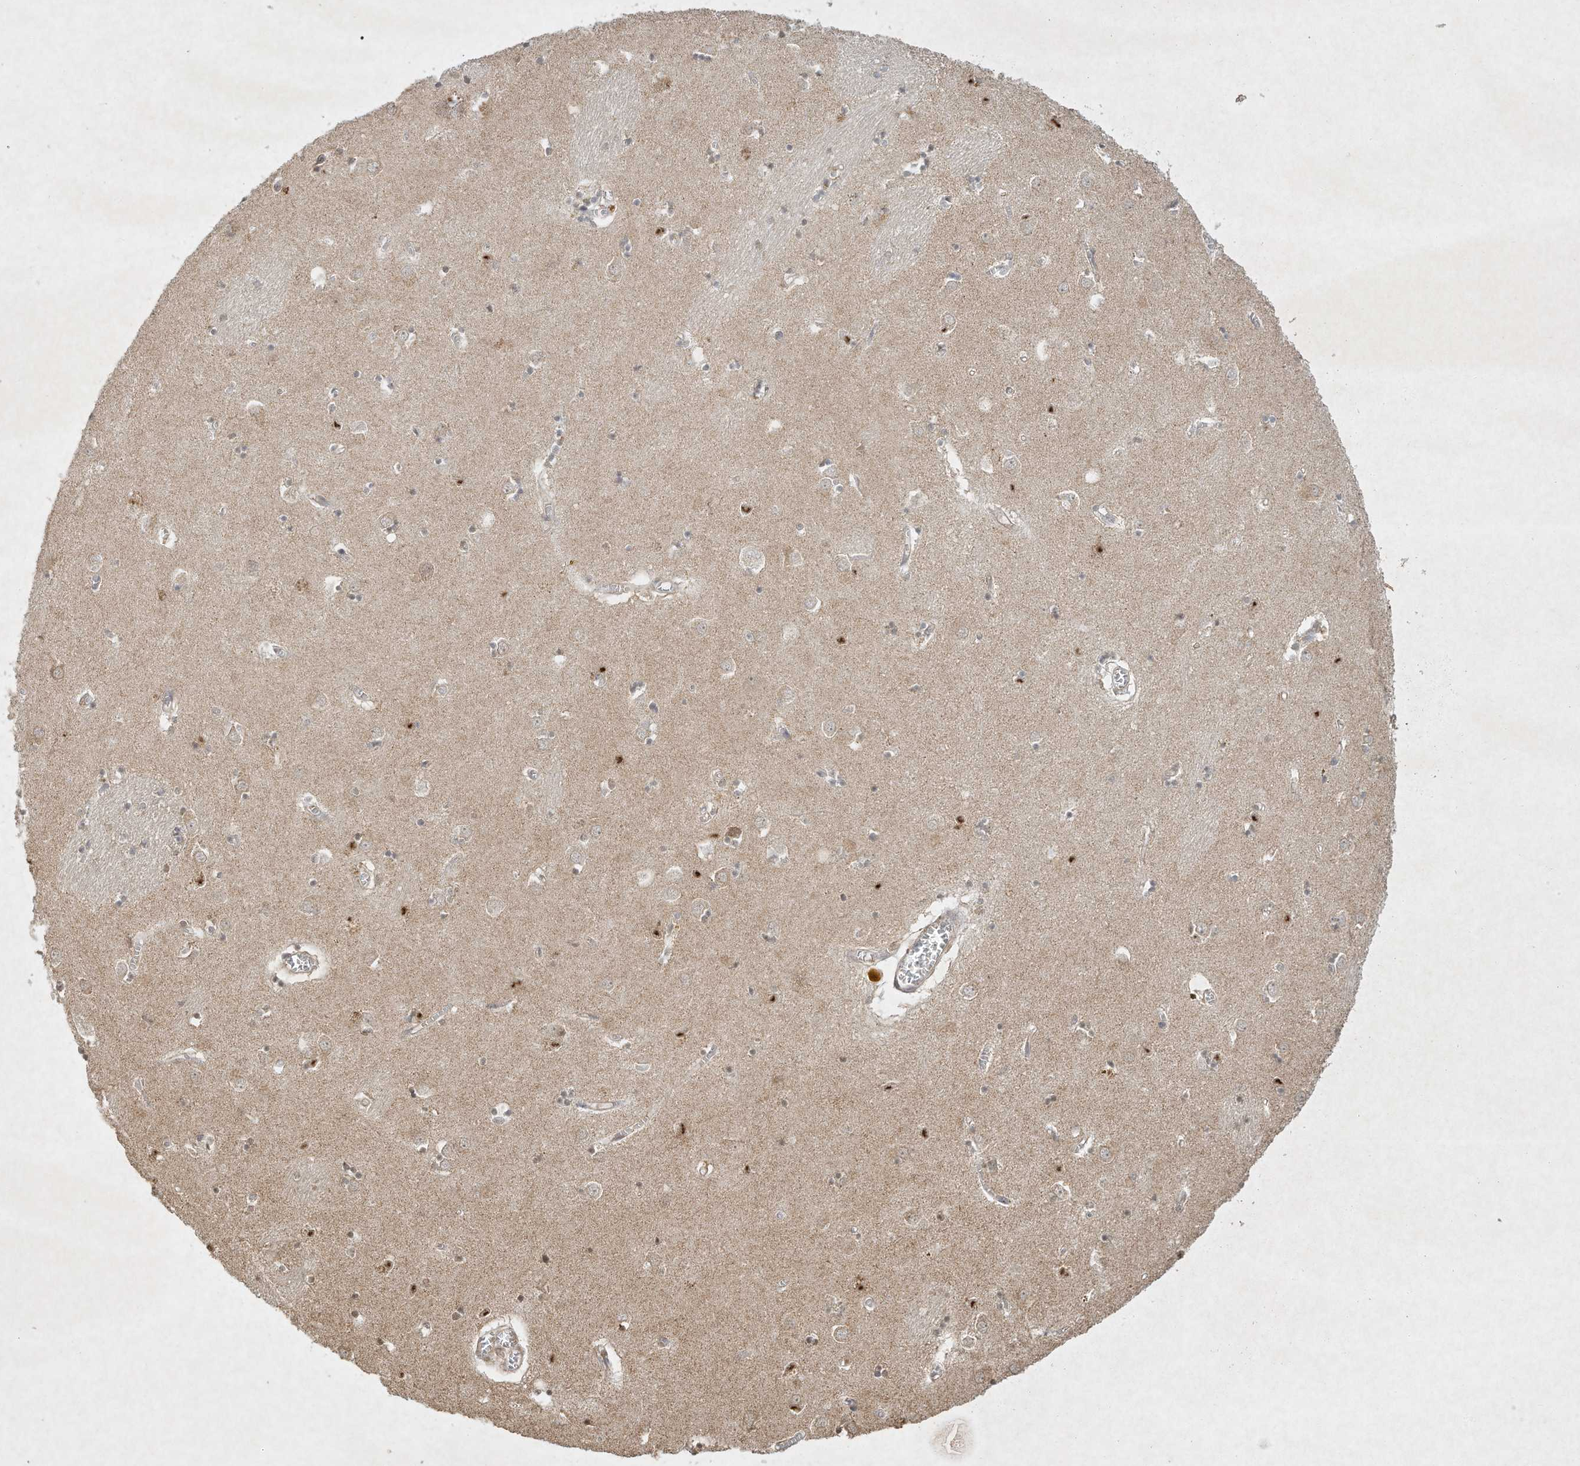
{"staining": {"intensity": "moderate", "quantity": "25%-75%", "location": "cytoplasmic/membranous"}, "tissue": "caudate", "cell_type": "Glial cells", "image_type": "normal", "snomed": [{"axis": "morphology", "description": "Normal tissue, NOS"}, {"axis": "topography", "description": "Lateral ventricle wall"}], "caption": "Protein staining of unremarkable caudate exhibits moderate cytoplasmic/membranous staining in about 25%-75% of glial cells. The staining was performed using DAB (3,3'-diaminobenzidine) to visualize the protein expression in brown, while the nuclei were stained in blue with hematoxylin (Magnification: 20x).", "gene": "BTRC", "patient": {"sex": "male", "age": 70}}